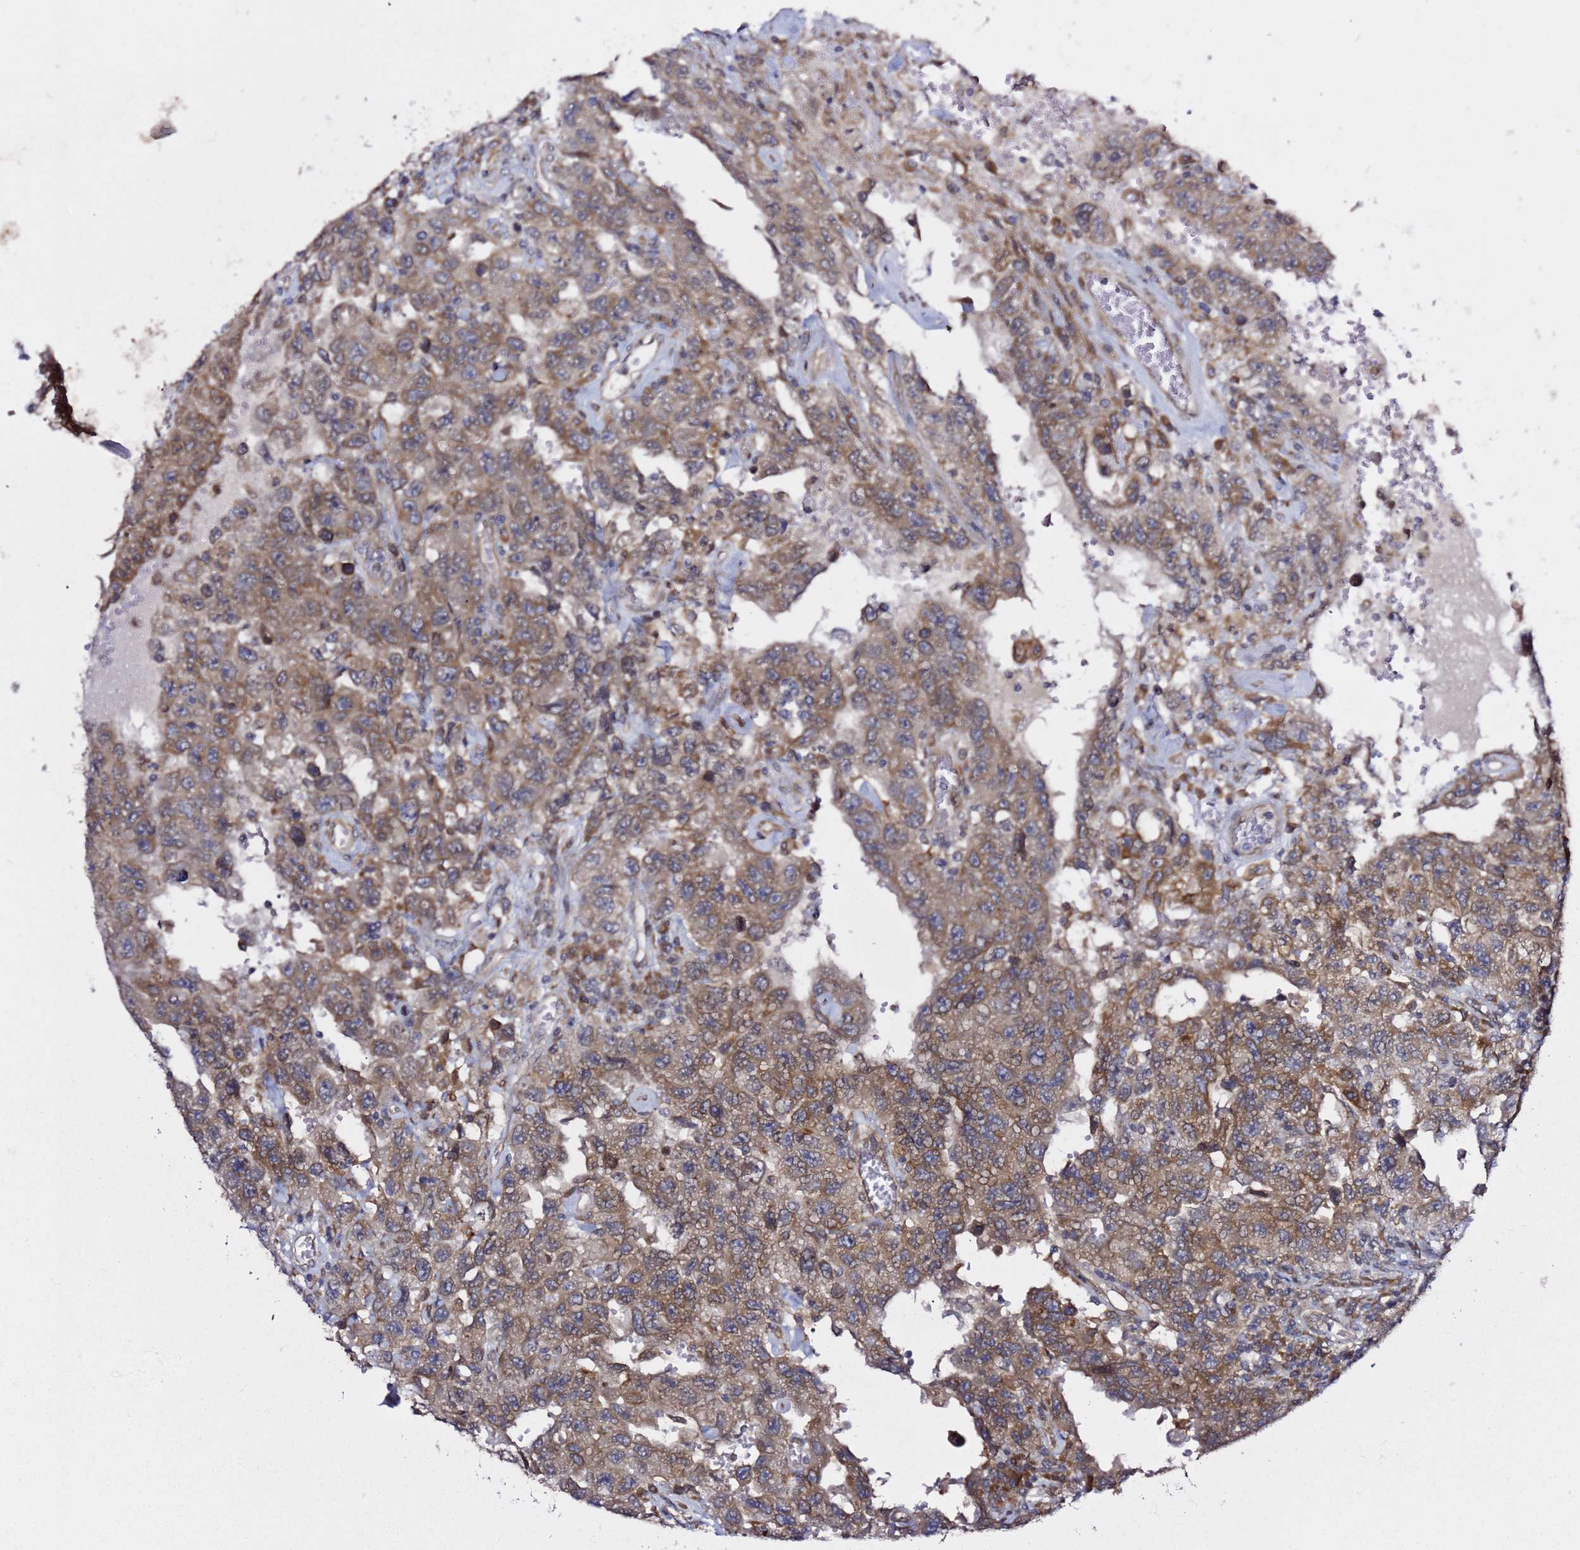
{"staining": {"intensity": "moderate", "quantity": "25%-75%", "location": "cytoplasmic/membranous"}, "tissue": "testis cancer", "cell_type": "Tumor cells", "image_type": "cancer", "snomed": [{"axis": "morphology", "description": "Carcinoma, Embryonal, NOS"}, {"axis": "topography", "description": "Testis"}], "caption": "Testis embryonal carcinoma tissue demonstrates moderate cytoplasmic/membranous positivity in about 25%-75% of tumor cells, visualized by immunohistochemistry. The protein of interest is stained brown, and the nuclei are stained in blue (DAB (3,3'-diaminobenzidine) IHC with brightfield microscopy, high magnification).", "gene": "PRKAB2", "patient": {"sex": "male", "age": 26}}